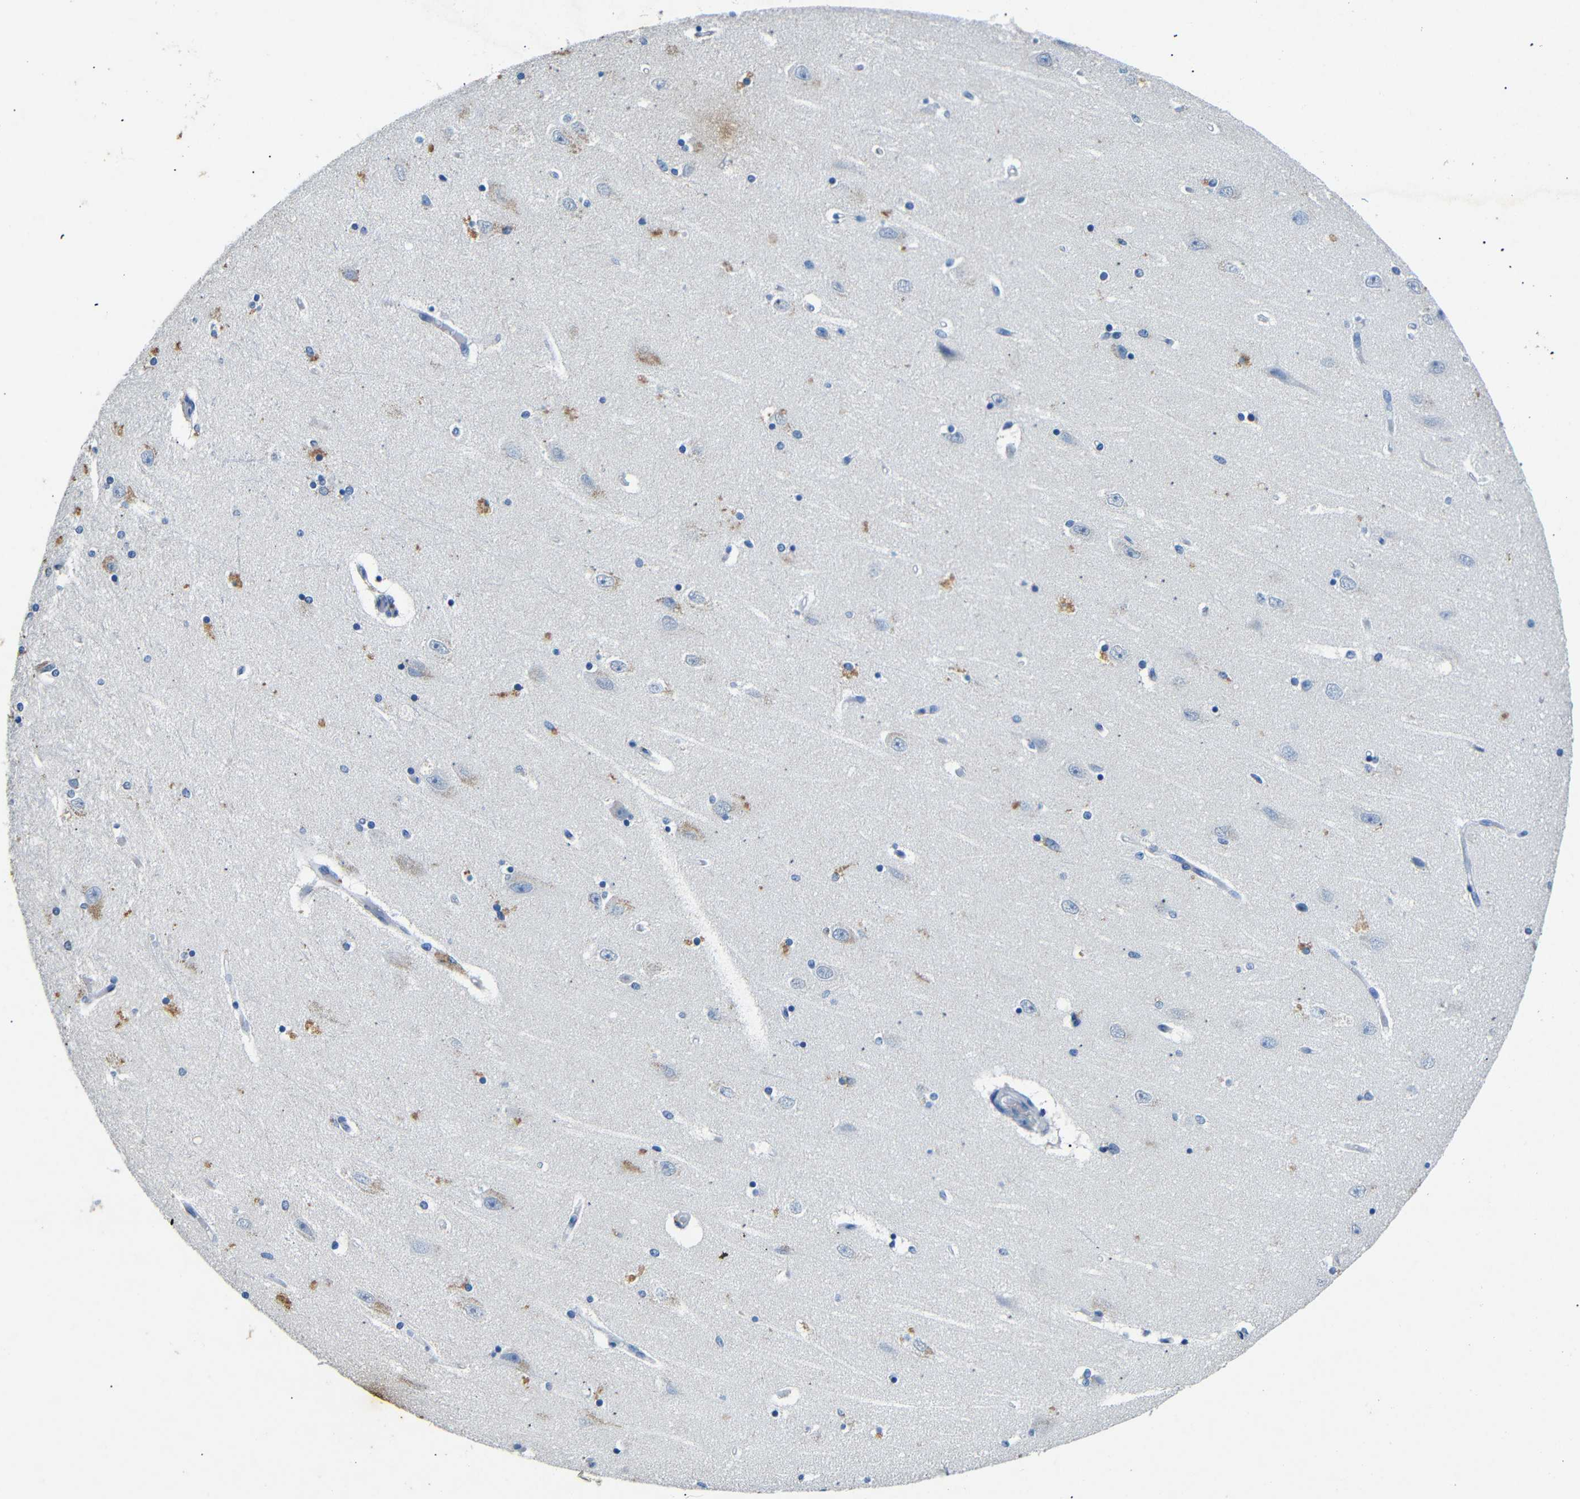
{"staining": {"intensity": "moderate", "quantity": "<25%", "location": "cytoplasmic/membranous"}, "tissue": "hippocampus", "cell_type": "Glial cells", "image_type": "normal", "snomed": [{"axis": "morphology", "description": "Normal tissue, NOS"}, {"axis": "topography", "description": "Hippocampus"}], "caption": "Protein expression analysis of normal hippocampus reveals moderate cytoplasmic/membranous expression in about <25% of glial cells. The staining was performed using DAB to visualize the protein expression in brown, while the nuclei were stained in blue with hematoxylin (Magnification: 20x).", "gene": "INCENP", "patient": {"sex": "female", "age": 54}}